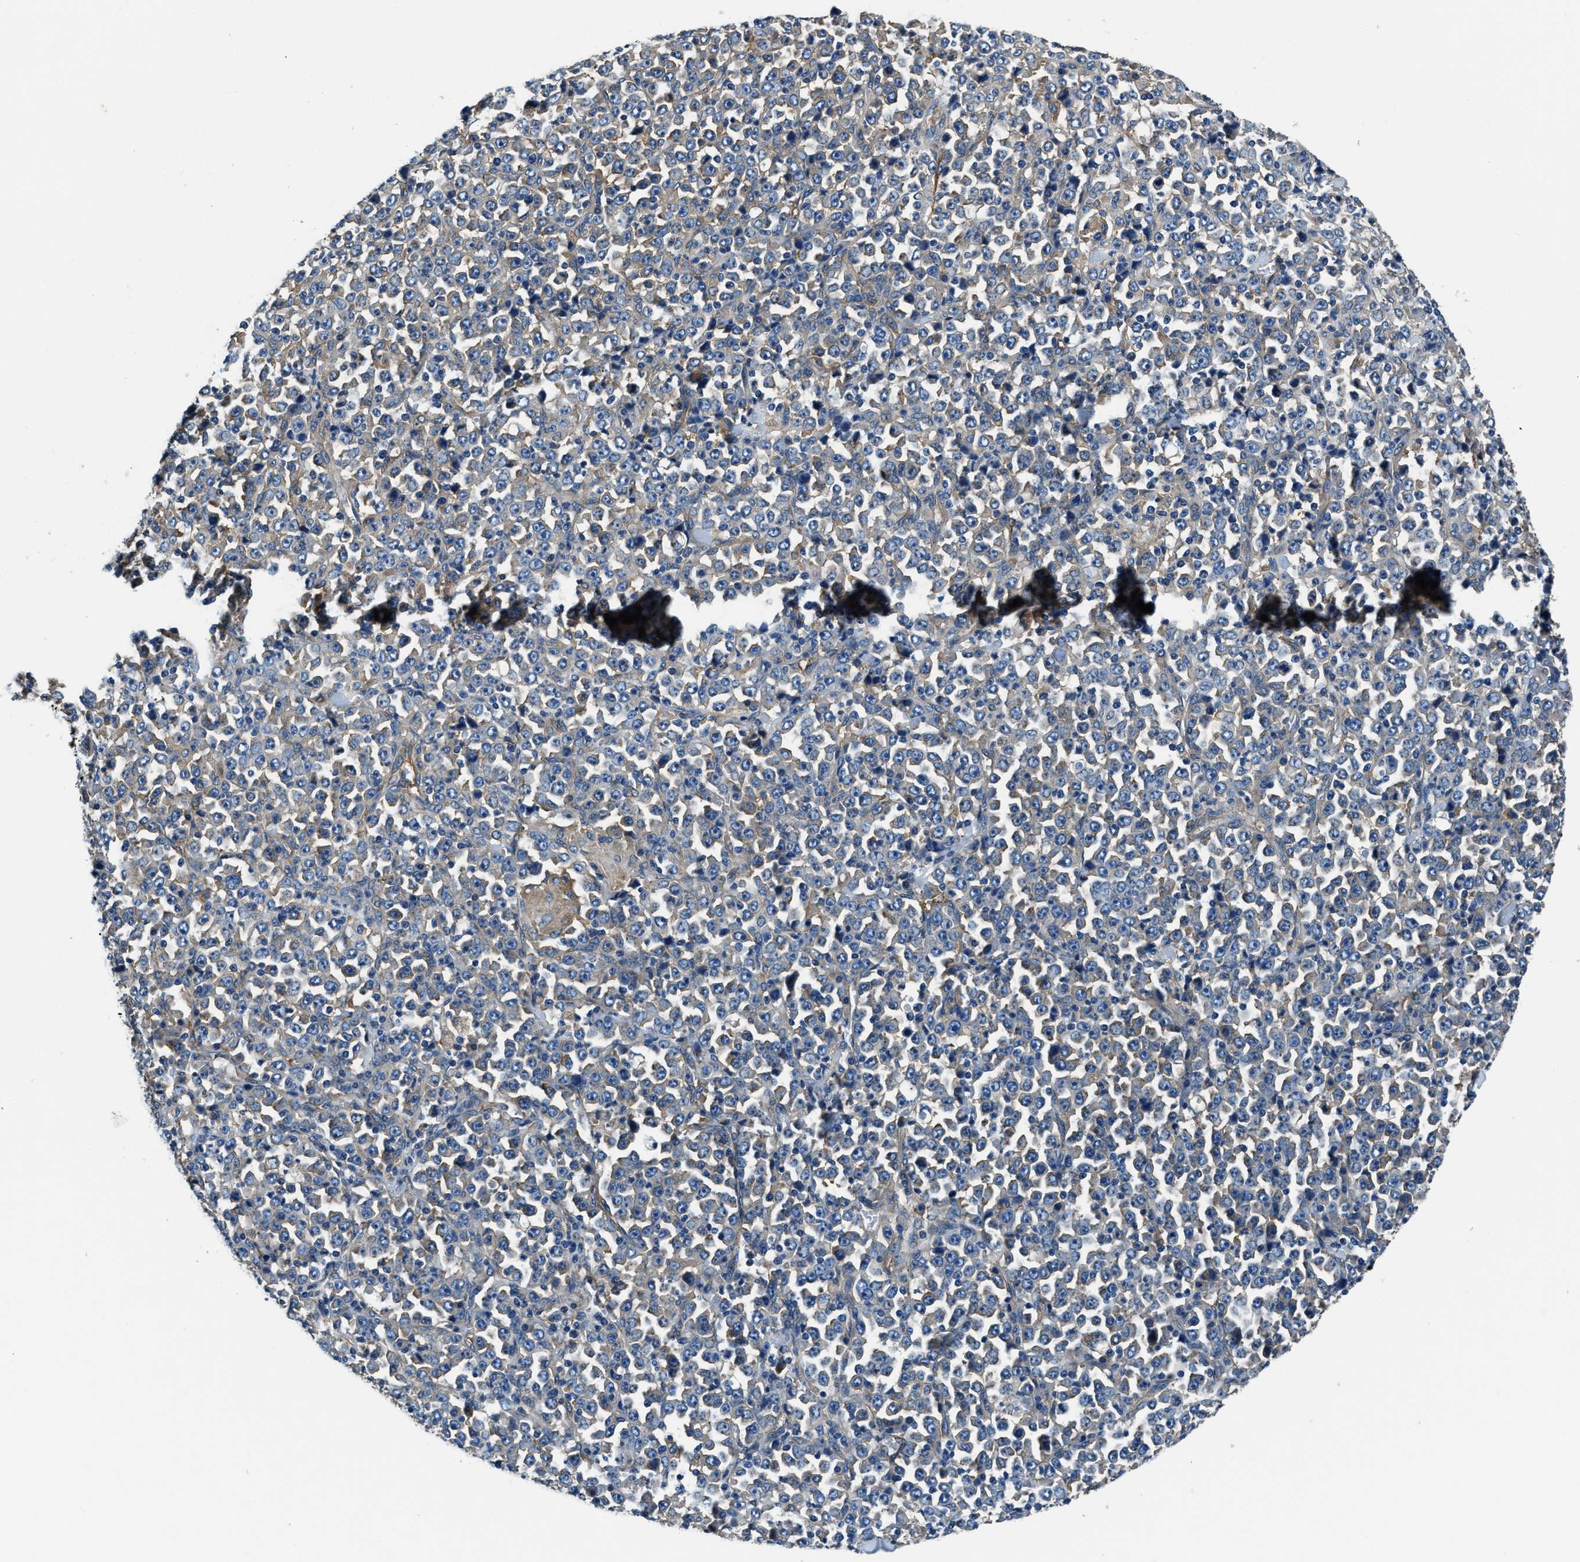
{"staining": {"intensity": "weak", "quantity": "25%-75%", "location": "cytoplasmic/membranous"}, "tissue": "stomach cancer", "cell_type": "Tumor cells", "image_type": "cancer", "snomed": [{"axis": "morphology", "description": "Normal tissue, NOS"}, {"axis": "morphology", "description": "Adenocarcinoma, NOS"}, {"axis": "topography", "description": "Stomach, upper"}, {"axis": "topography", "description": "Stomach"}], "caption": "A photomicrograph of stomach adenocarcinoma stained for a protein demonstrates weak cytoplasmic/membranous brown staining in tumor cells.", "gene": "EEA1", "patient": {"sex": "male", "age": 59}}